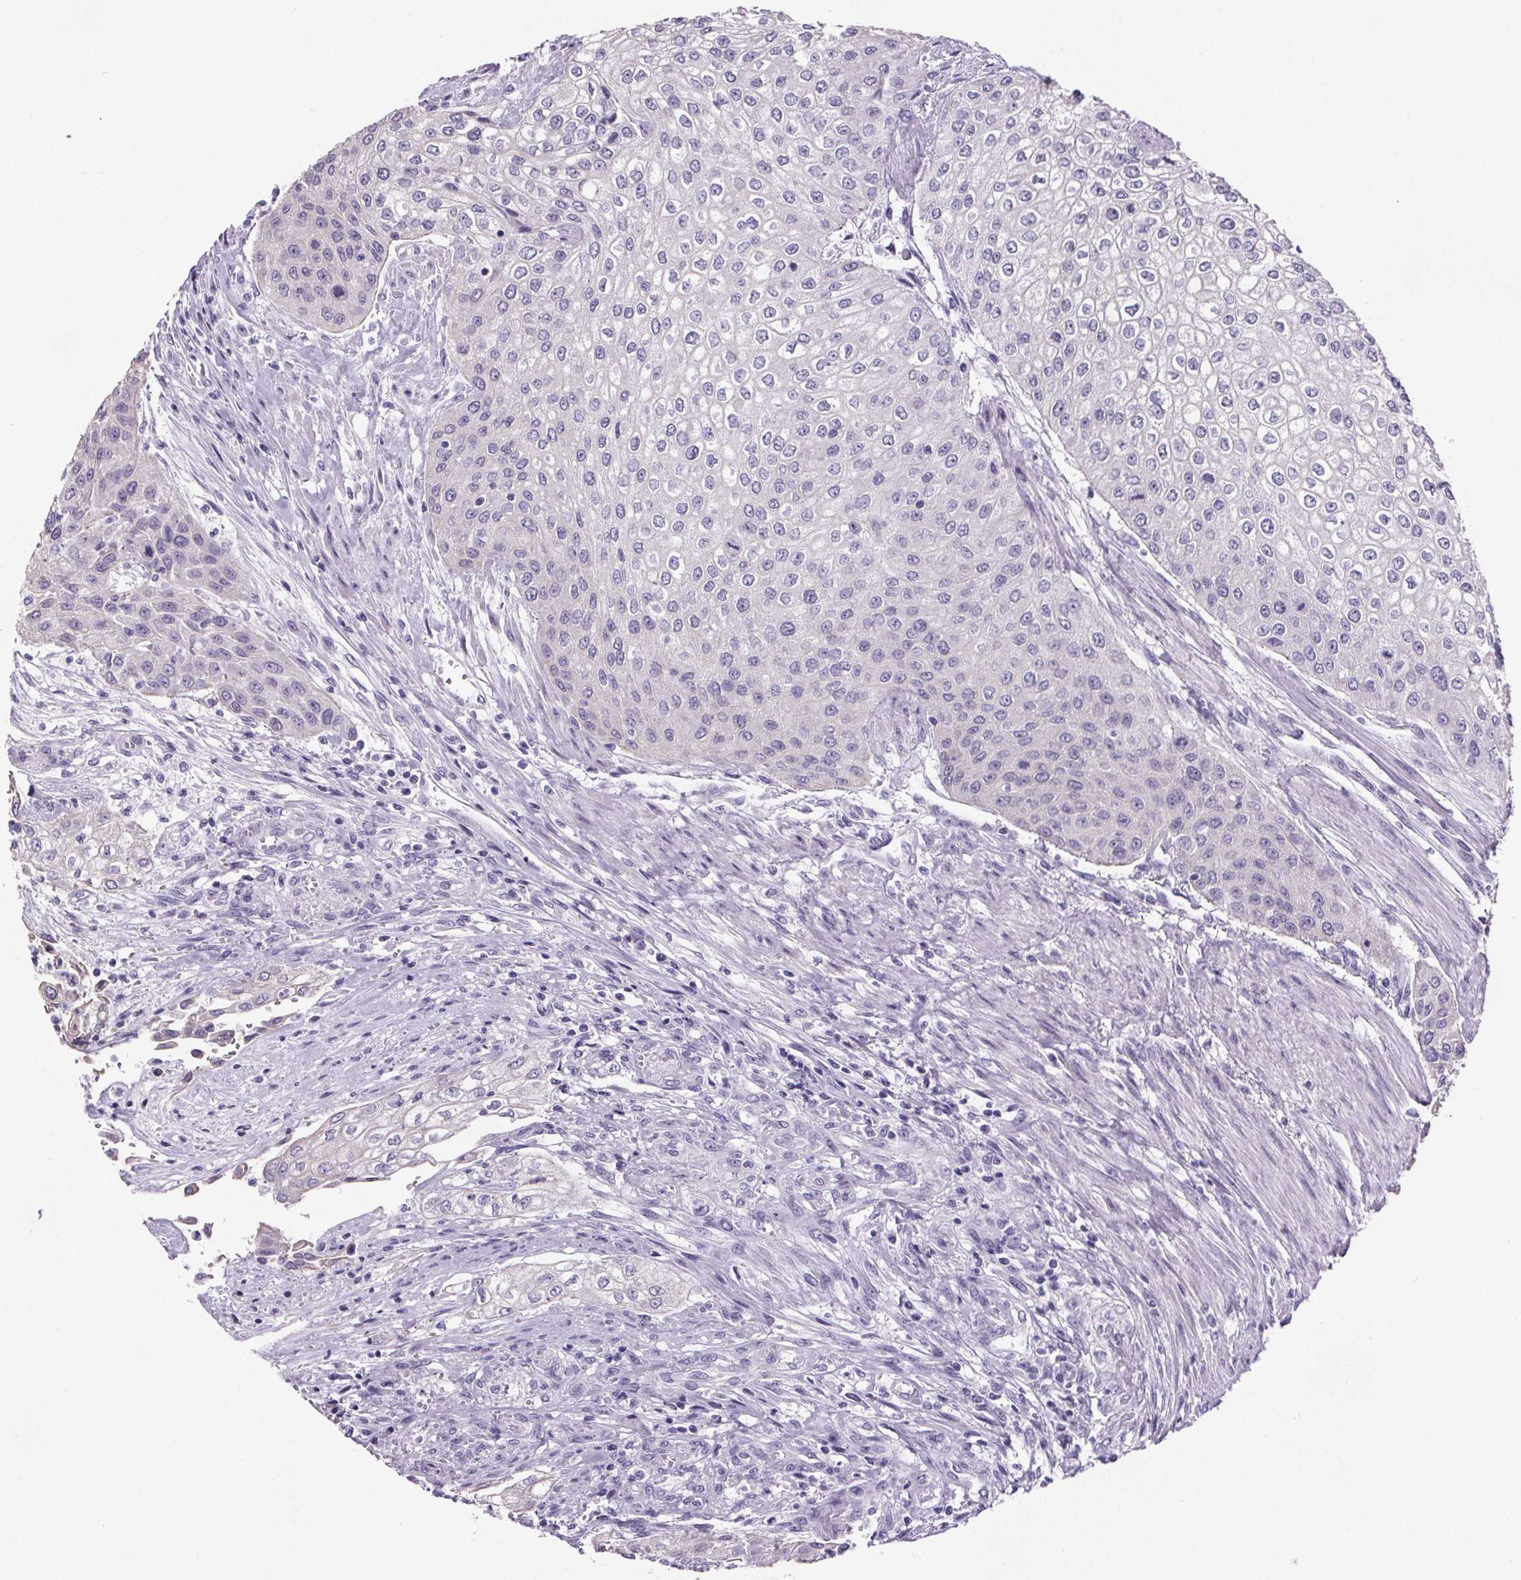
{"staining": {"intensity": "negative", "quantity": "none", "location": "none"}, "tissue": "urothelial cancer", "cell_type": "Tumor cells", "image_type": "cancer", "snomed": [{"axis": "morphology", "description": "Urothelial carcinoma, High grade"}, {"axis": "topography", "description": "Urinary bladder"}], "caption": "Immunohistochemical staining of human urothelial carcinoma (high-grade) shows no significant positivity in tumor cells.", "gene": "CUBN", "patient": {"sex": "male", "age": 62}}